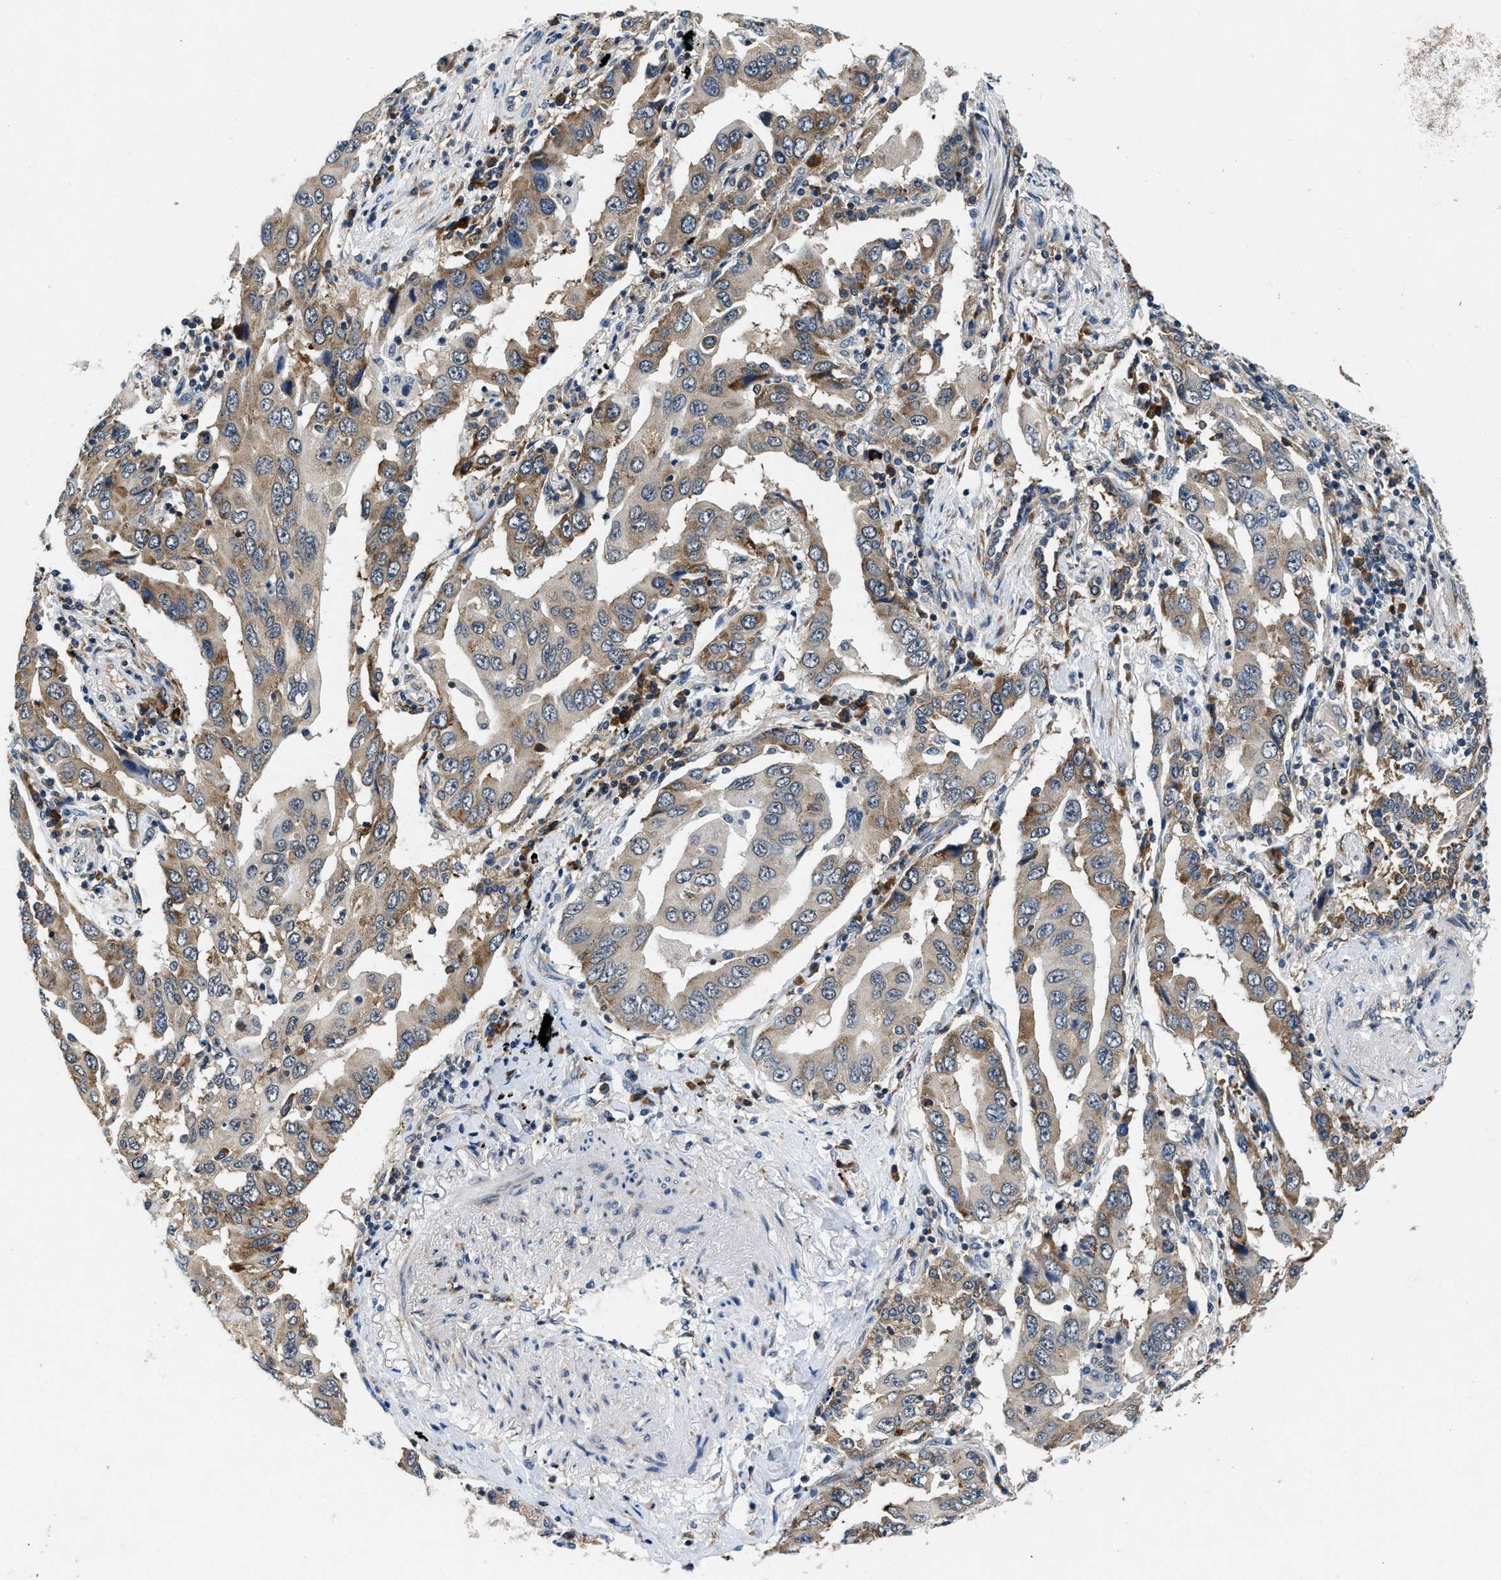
{"staining": {"intensity": "moderate", "quantity": ">75%", "location": "cytoplasmic/membranous"}, "tissue": "lung cancer", "cell_type": "Tumor cells", "image_type": "cancer", "snomed": [{"axis": "morphology", "description": "Adenocarcinoma, NOS"}, {"axis": "topography", "description": "Lung"}], "caption": "Lung cancer stained with a protein marker reveals moderate staining in tumor cells.", "gene": "PA2G4", "patient": {"sex": "female", "age": 65}}